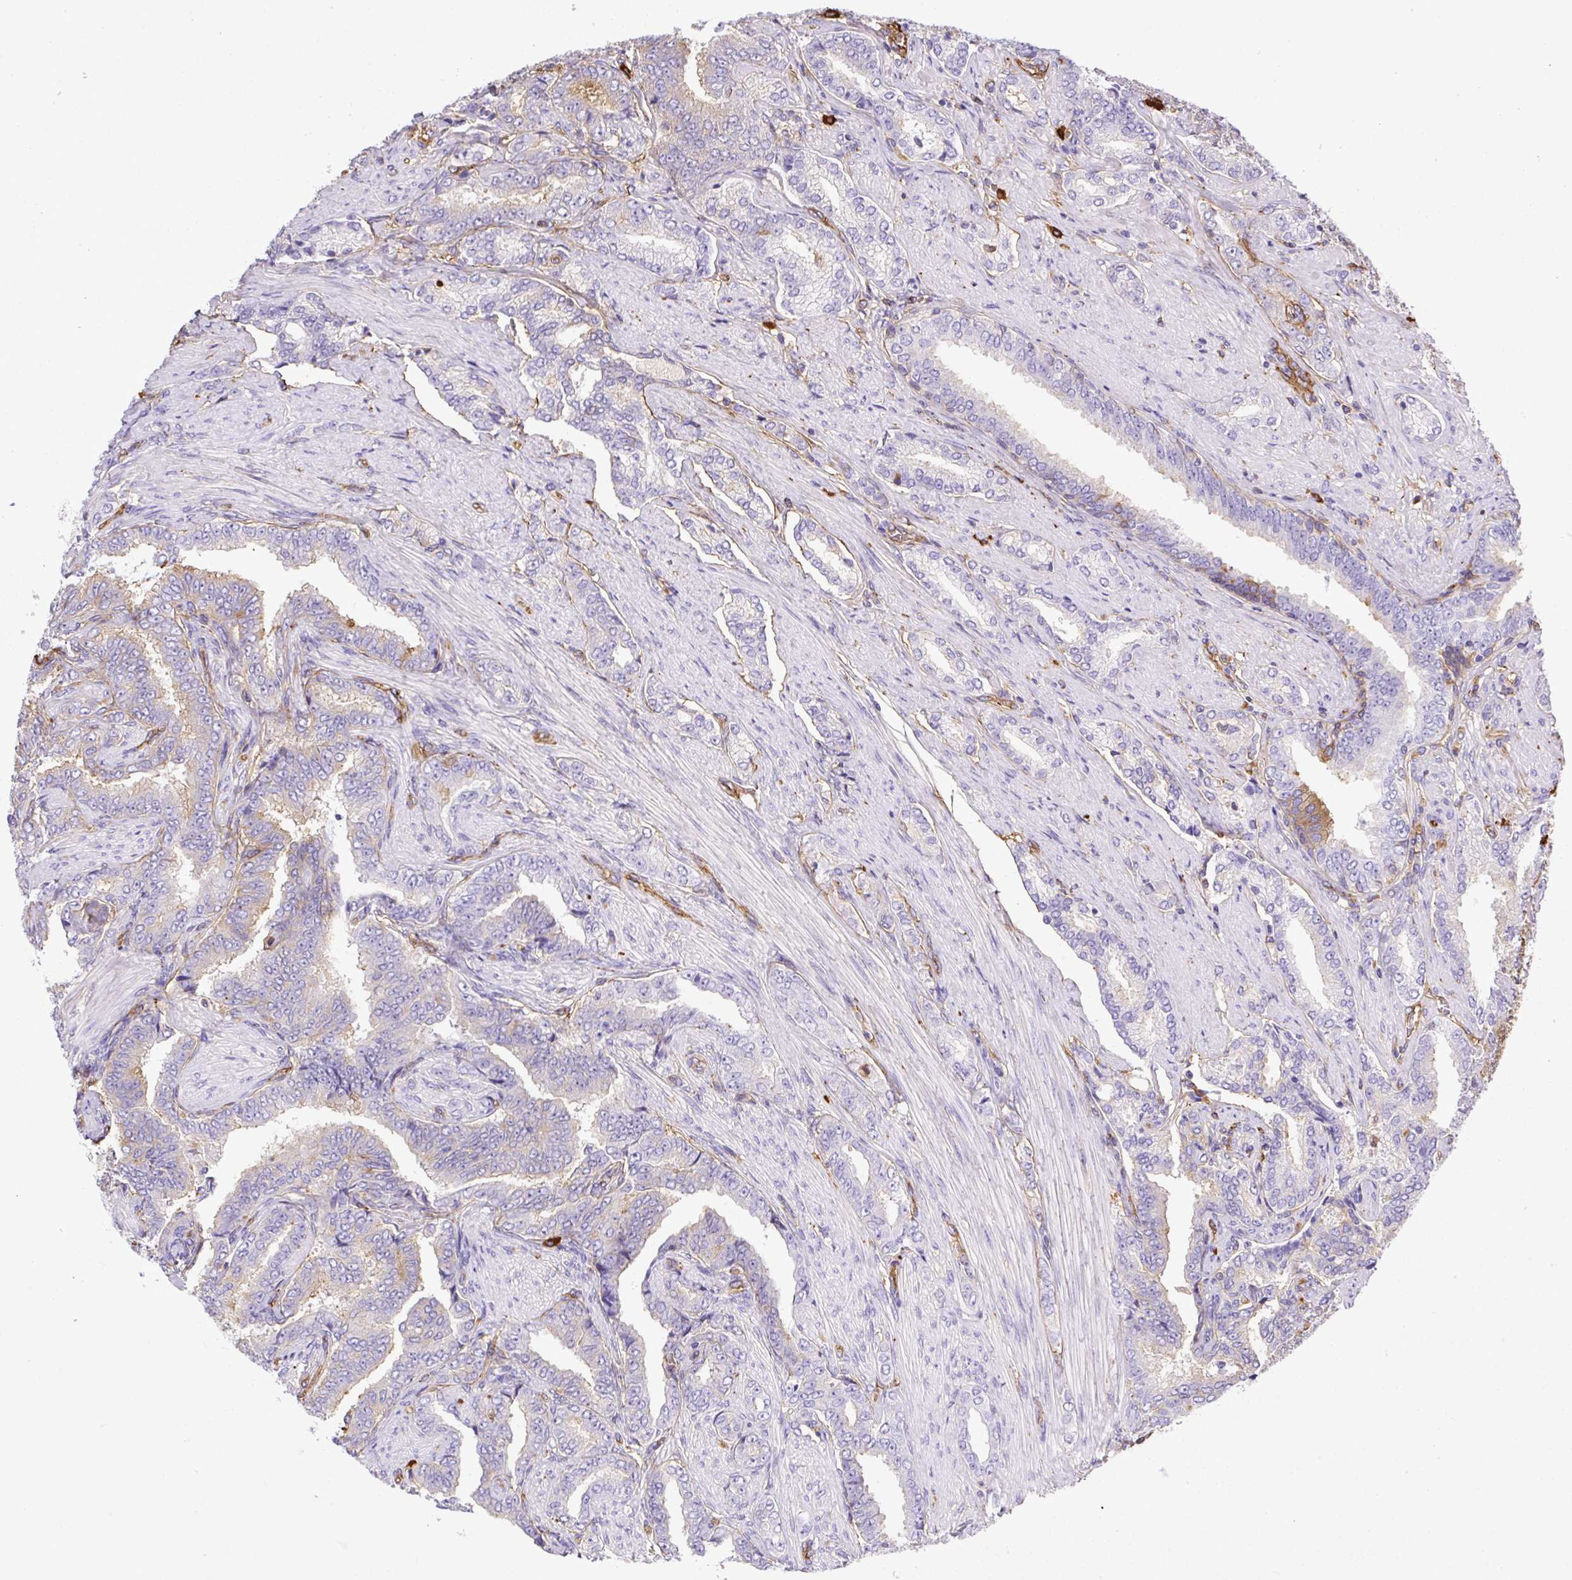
{"staining": {"intensity": "negative", "quantity": "none", "location": "none"}, "tissue": "prostate cancer", "cell_type": "Tumor cells", "image_type": "cancer", "snomed": [{"axis": "morphology", "description": "Adenocarcinoma, High grade"}, {"axis": "topography", "description": "Prostate"}], "caption": "Tumor cells show no significant expression in prostate cancer.", "gene": "MAGEB5", "patient": {"sex": "male", "age": 72}}